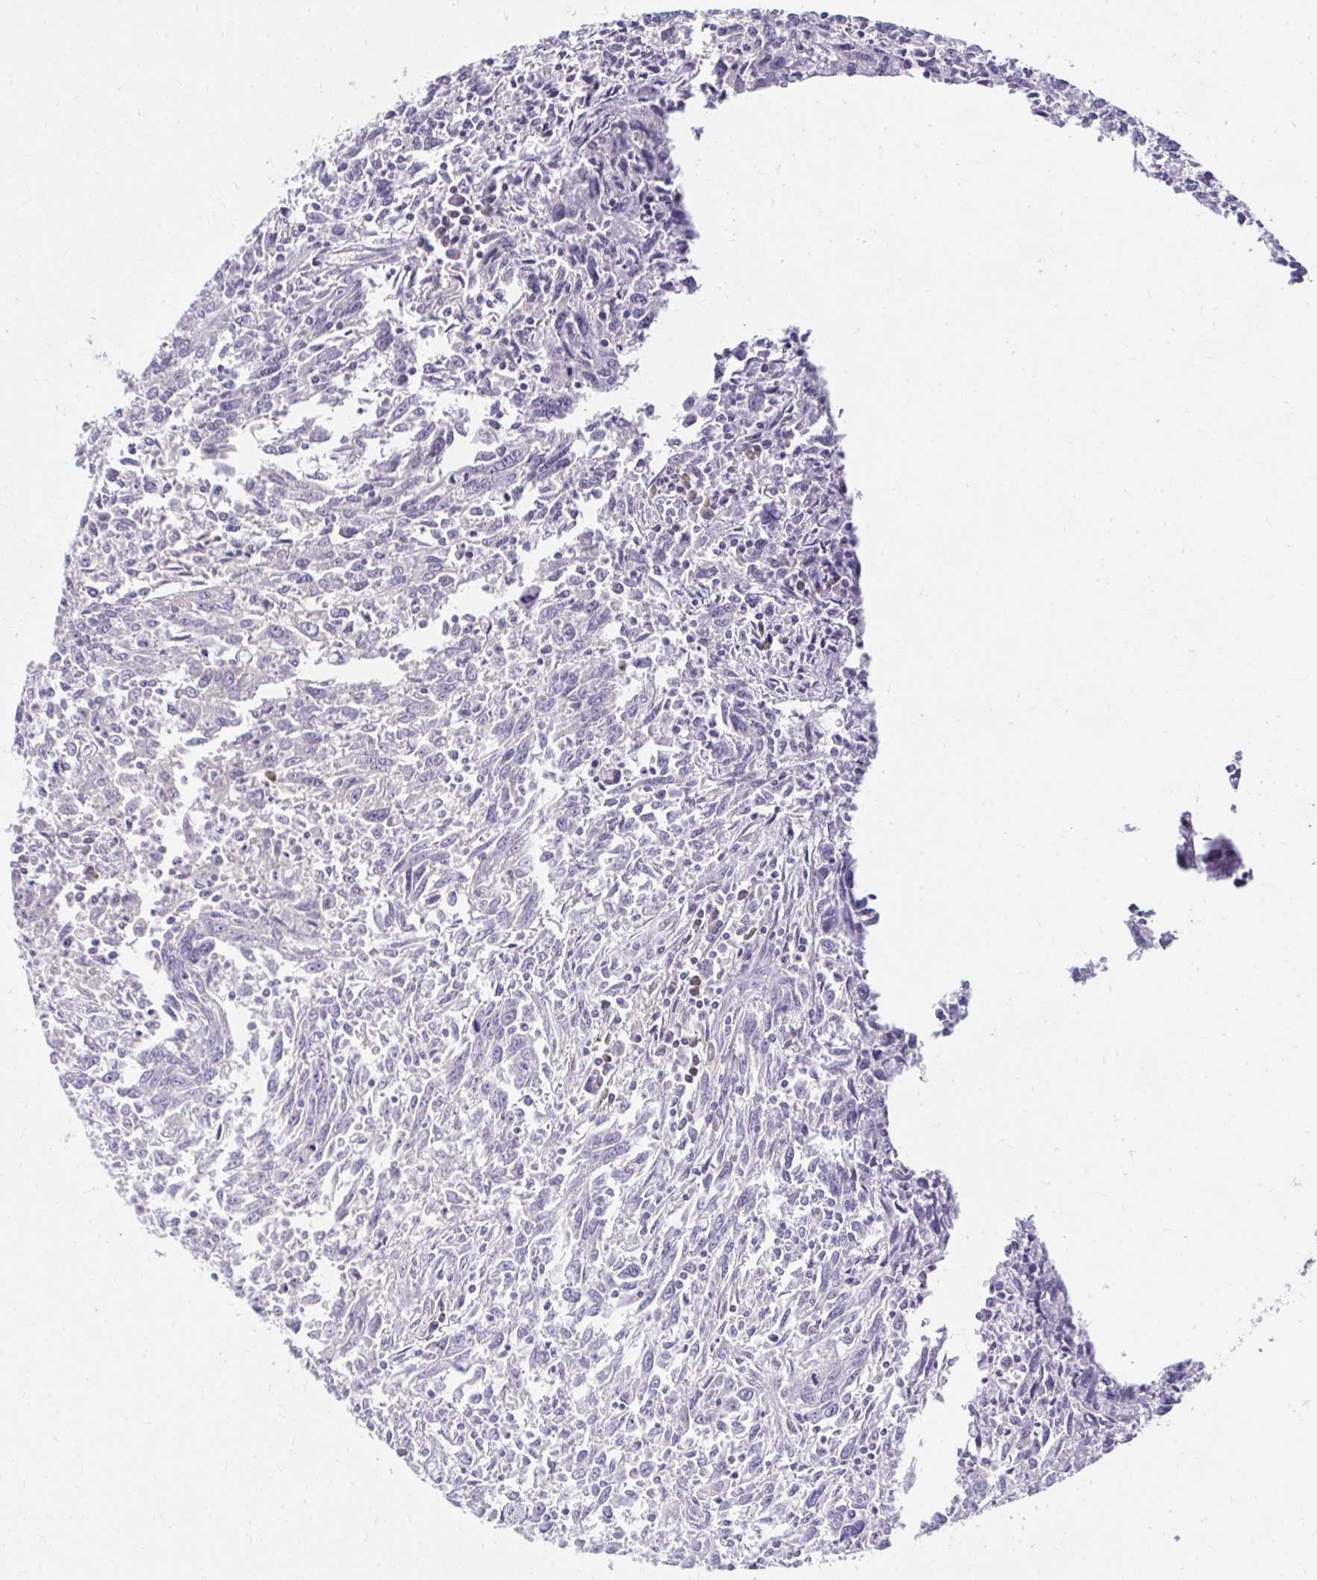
{"staining": {"intensity": "negative", "quantity": "none", "location": "none"}, "tissue": "breast cancer", "cell_type": "Tumor cells", "image_type": "cancer", "snomed": [{"axis": "morphology", "description": "Duct carcinoma"}, {"axis": "topography", "description": "Breast"}], "caption": "Immunohistochemistry (IHC) photomicrograph of breast cancer stained for a protein (brown), which exhibits no staining in tumor cells. The staining was performed using DAB (3,3'-diaminobenzidine) to visualize the protein expression in brown, while the nuclei were stained in blue with hematoxylin (Magnification: 20x).", "gene": "NUP133", "patient": {"sex": "female", "age": 50}}